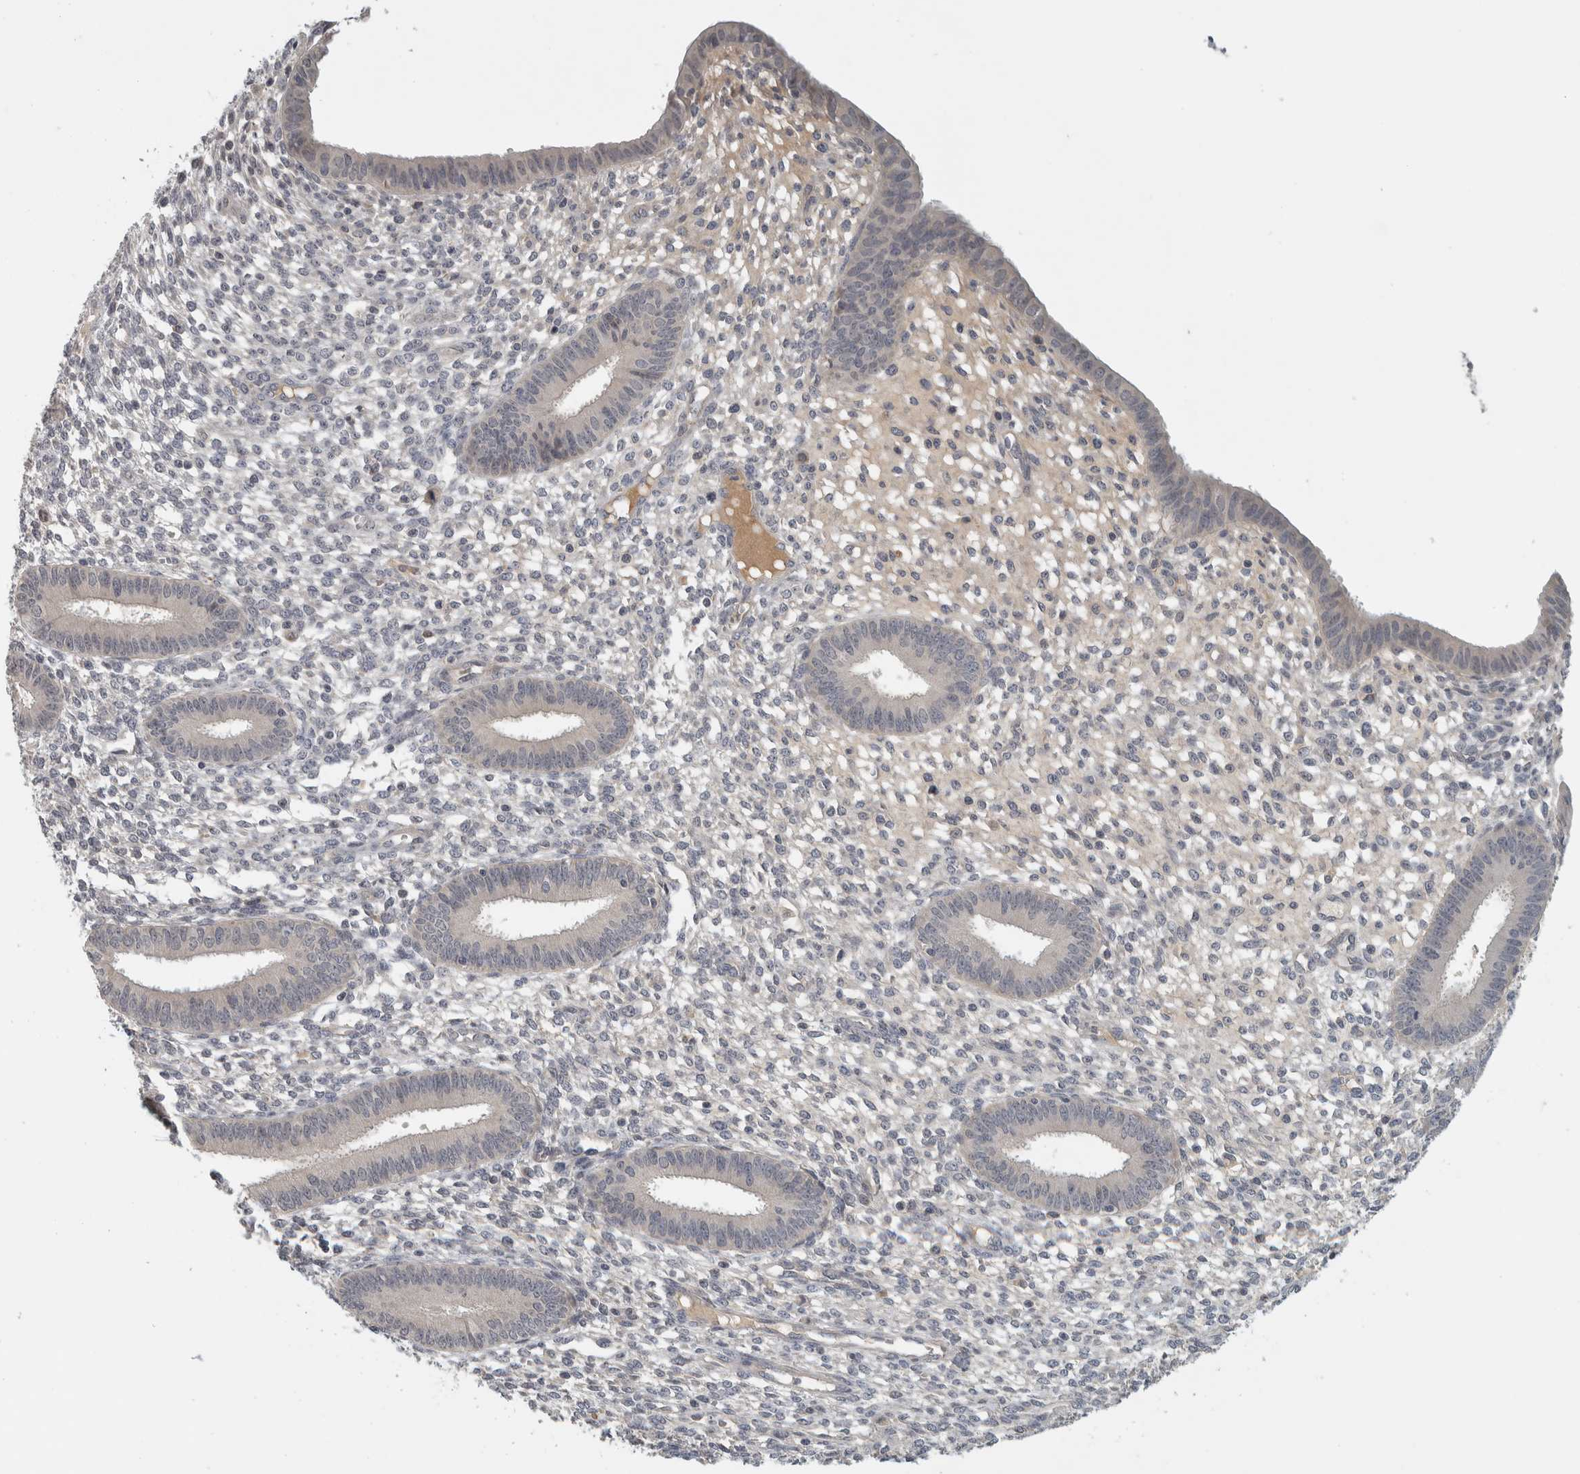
{"staining": {"intensity": "negative", "quantity": "none", "location": "none"}, "tissue": "endometrium", "cell_type": "Cells in endometrial stroma", "image_type": "normal", "snomed": [{"axis": "morphology", "description": "Normal tissue, NOS"}, {"axis": "topography", "description": "Endometrium"}], "caption": "DAB immunohistochemical staining of unremarkable endometrium demonstrates no significant staining in cells in endometrial stroma.", "gene": "AFP", "patient": {"sex": "female", "age": 46}}